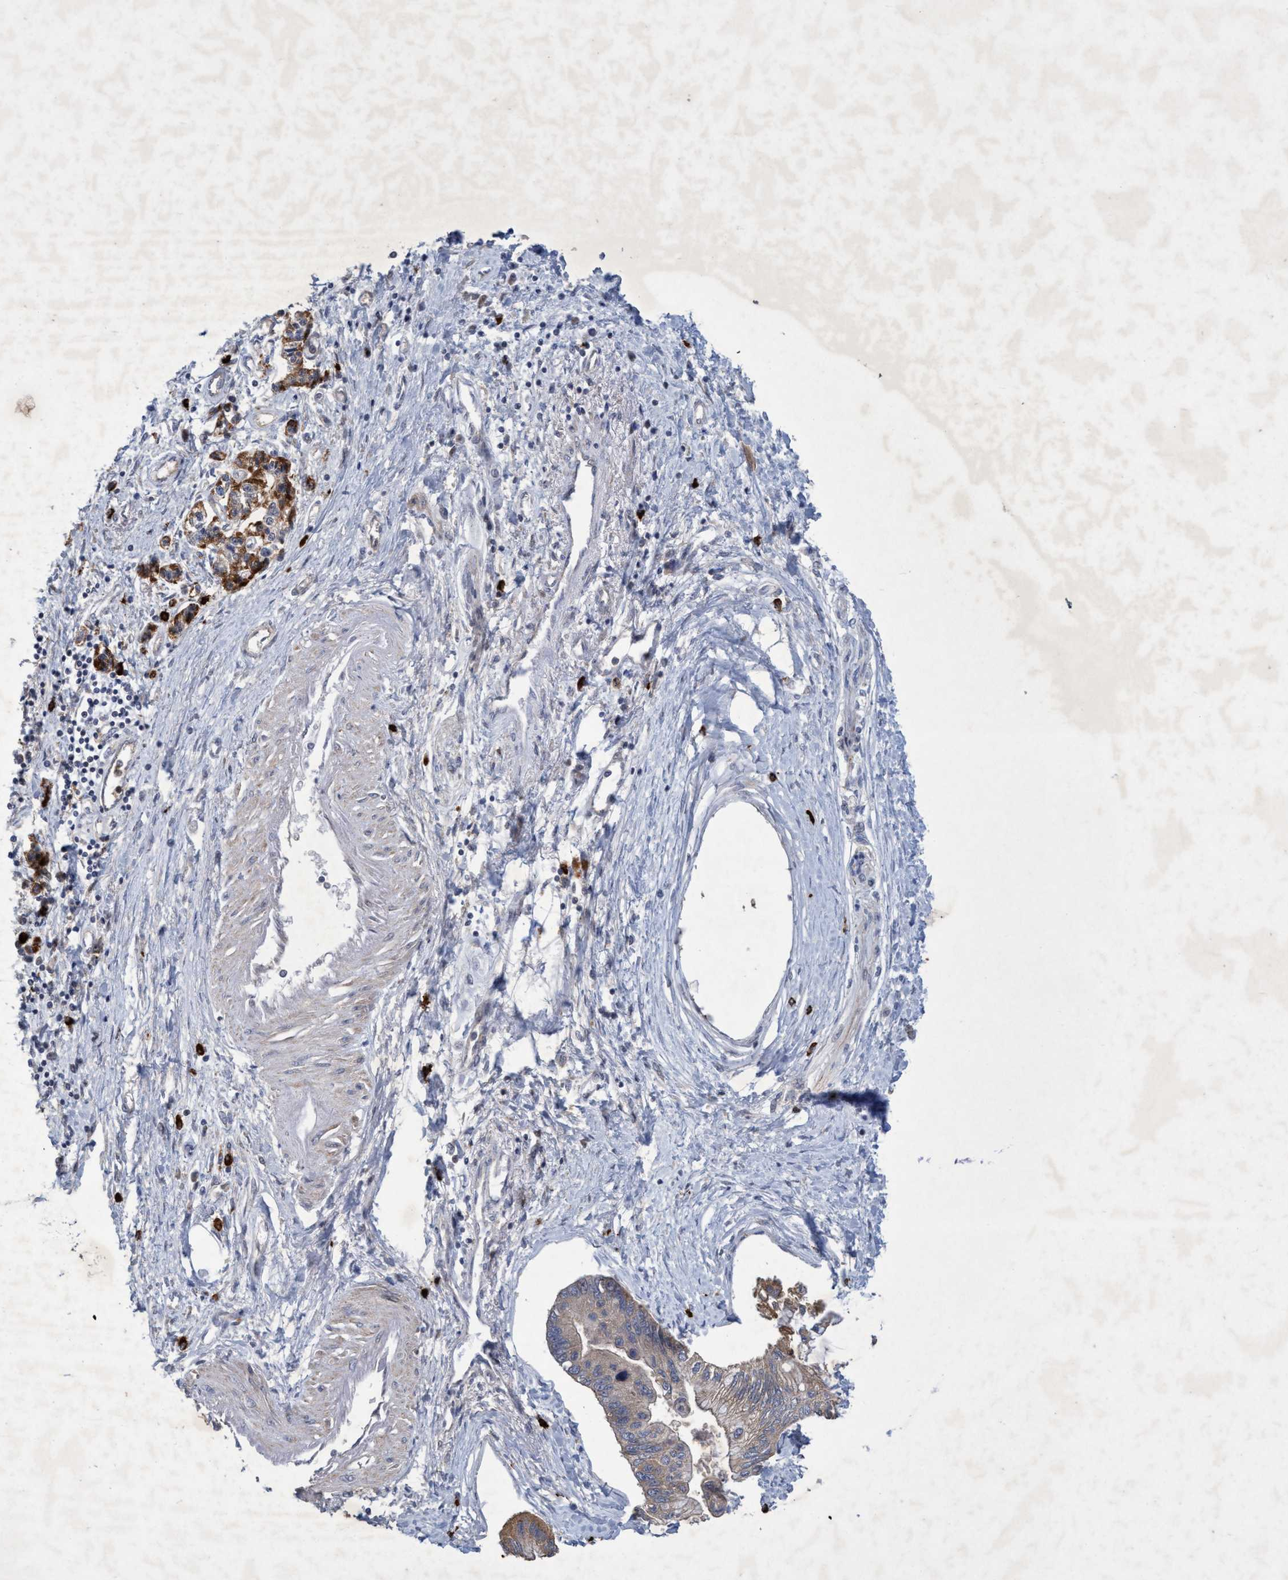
{"staining": {"intensity": "weak", "quantity": "<25%", "location": "cytoplasmic/membranous"}, "tissue": "pancreatic cancer", "cell_type": "Tumor cells", "image_type": "cancer", "snomed": [{"axis": "morphology", "description": "Adenocarcinoma, NOS"}, {"axis": "topography", "description": "Pancreas"}], "caption": "This is an IHC photomicrograph of human adenocarcinoma (pancreatic). There is no staining in tumor cells.", "gene": "ZNF677", "patient": {"sex": "female", "age": 77}}